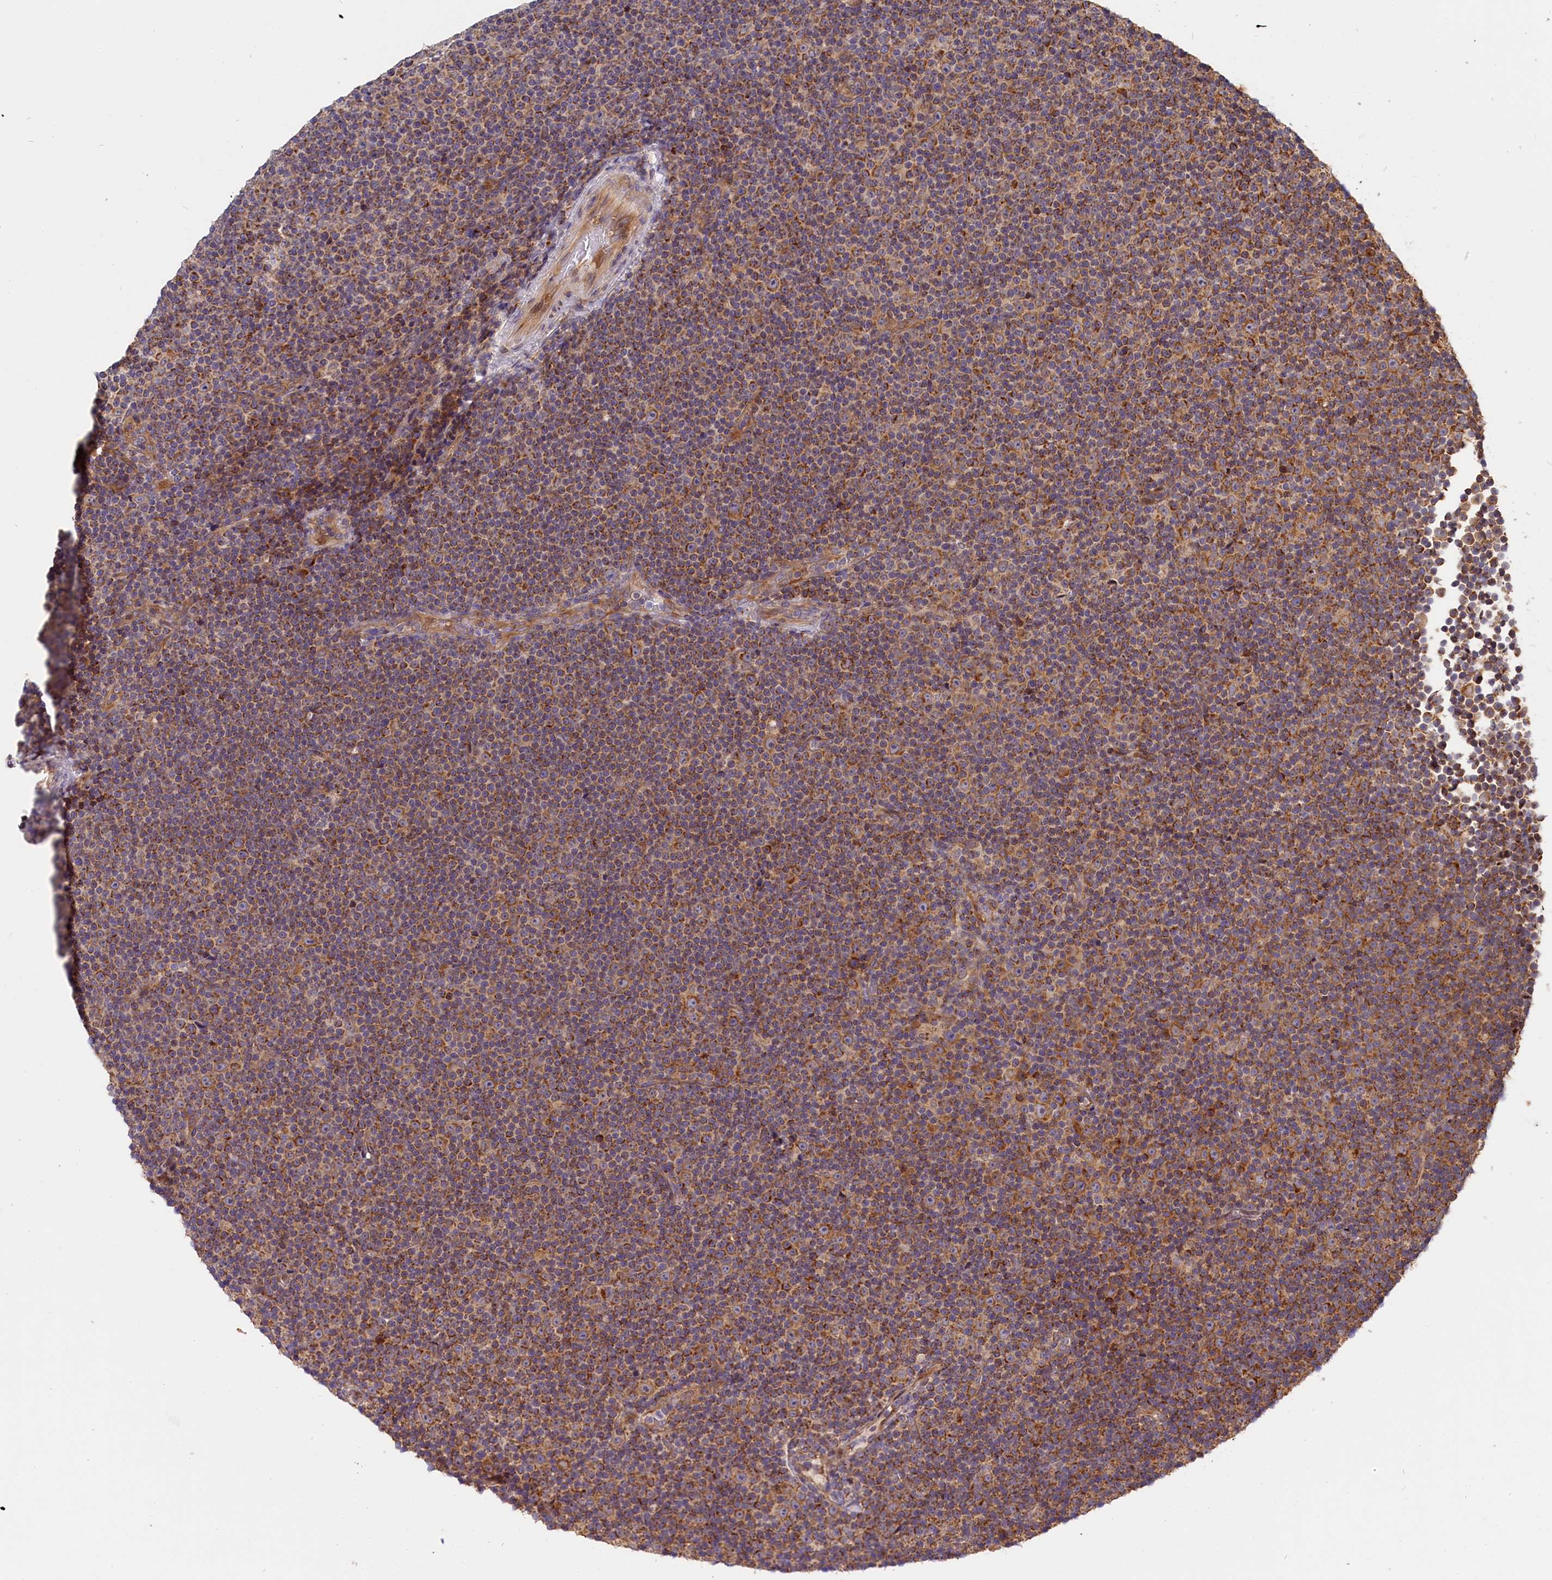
{"staining": {"intensity": "moderate", "quantity": ">75%", "location": "cytoplasmic/membranous"}, "tissue": "lymphoma", "cell_type": "Tumor cells", "image_type": "cancer", "snomed": [{"axis": "morphology", "description": "Malignant lymphoma, non-Hodgkin's type, Low grade"}, {"axis": "topography", "description": "Lymph node"}], "caption": "There is medium levels of moderate cytoplasmic/membranous staining in tumor cells of malignant lymphoma, non-Hodgkin's type (low-grade), as demonstrated by immunohistochemical staining (brown color).", "gene": "CEP44", "patient": {"sex": "female", "age": 67}}